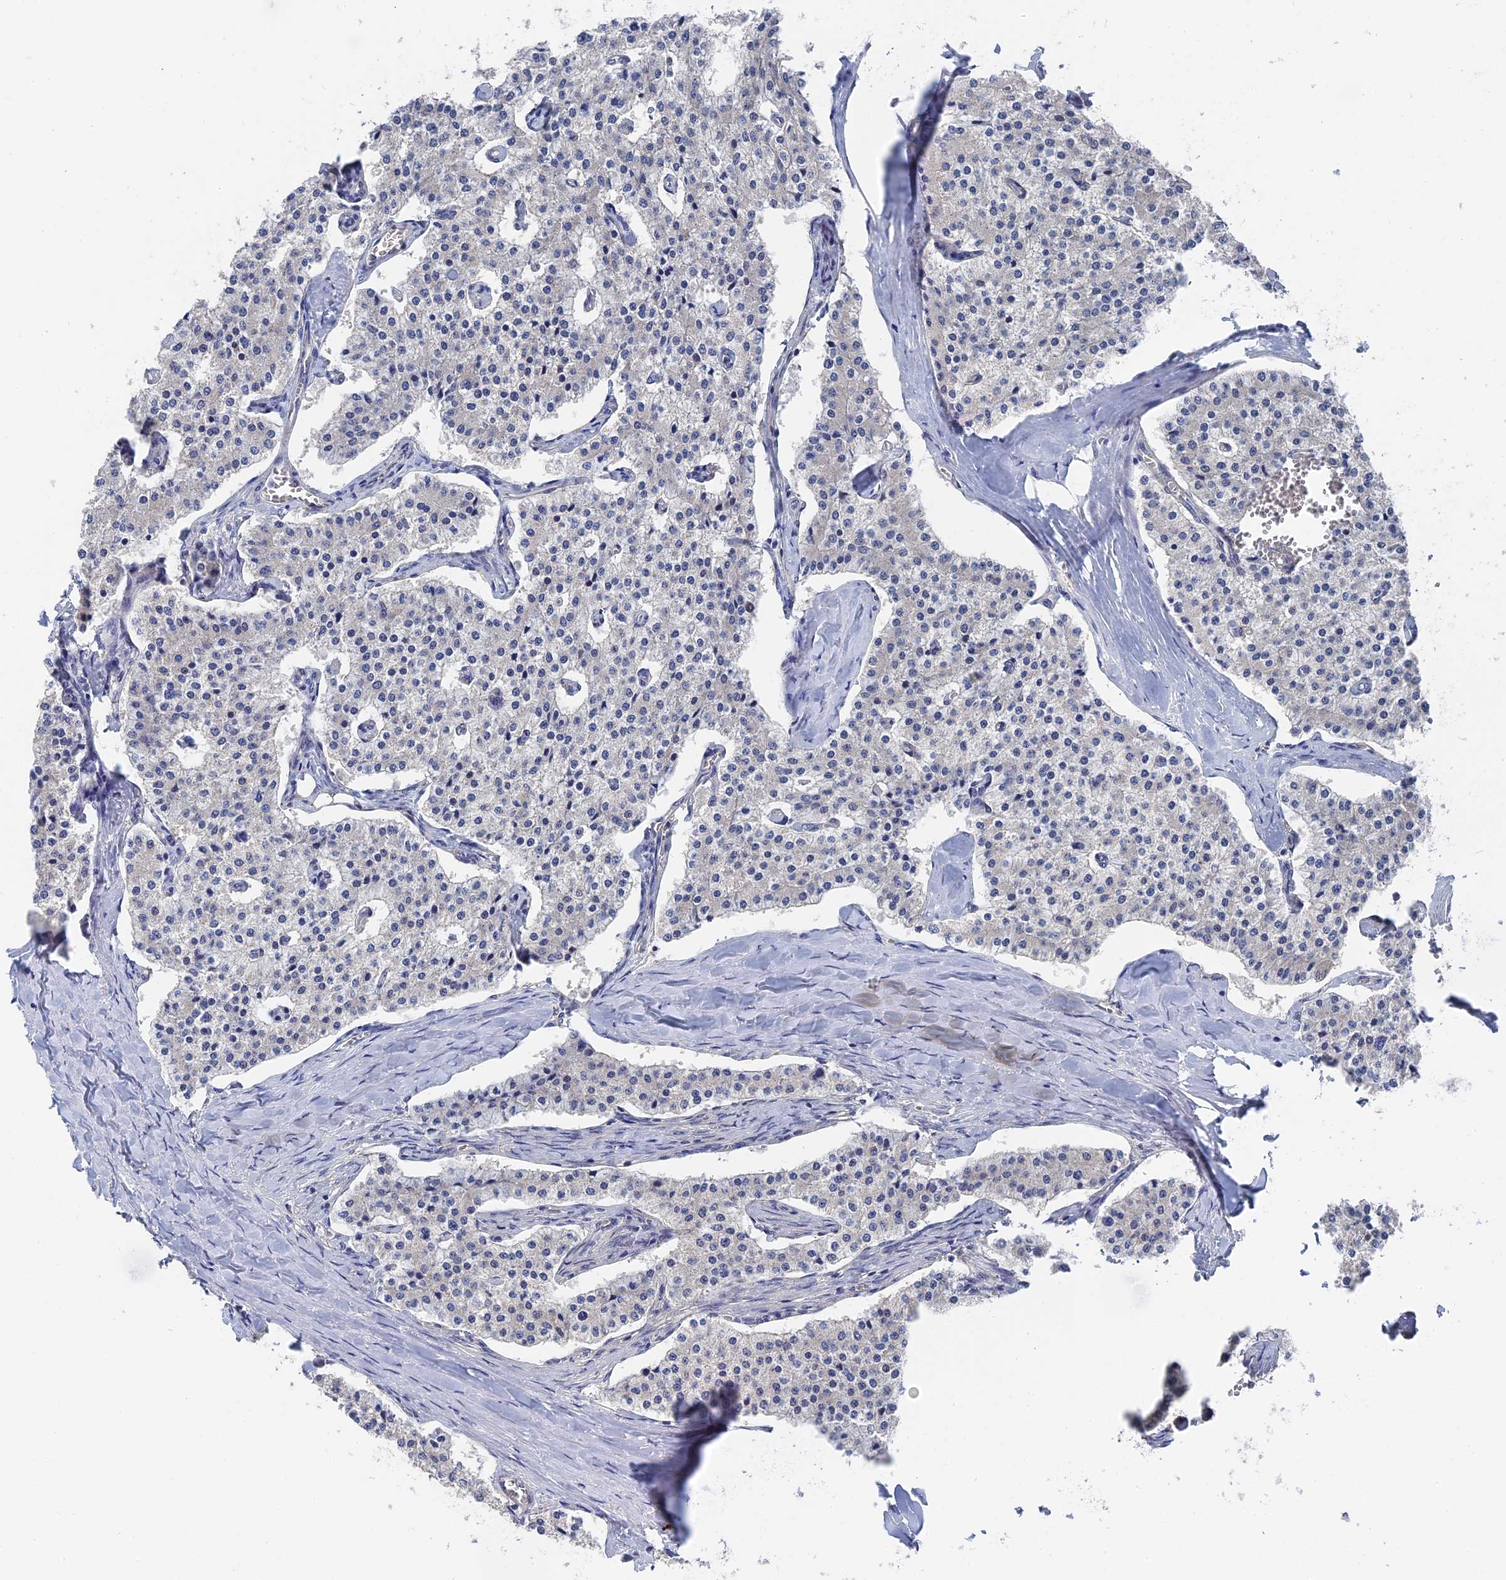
{"staining": {"intensity": "negative", "quantity": "none", "location": "none"}, "tissue": "carcinoid", "cell_type": "Tumor cells", "image_type": "cancer", "snomed": [{"axis": "morphology", "description": "Carcinoid, malignant, NOS"}, {"axis": "topography", "description": "Colon"}], "caption": "This is a histopathology image of immunohistochemistry staining of carcinoid (malignant), which shows no expression in tumor cells.", "gene": "TSSC4", "patient": {"sex": "female", "age": 52}}